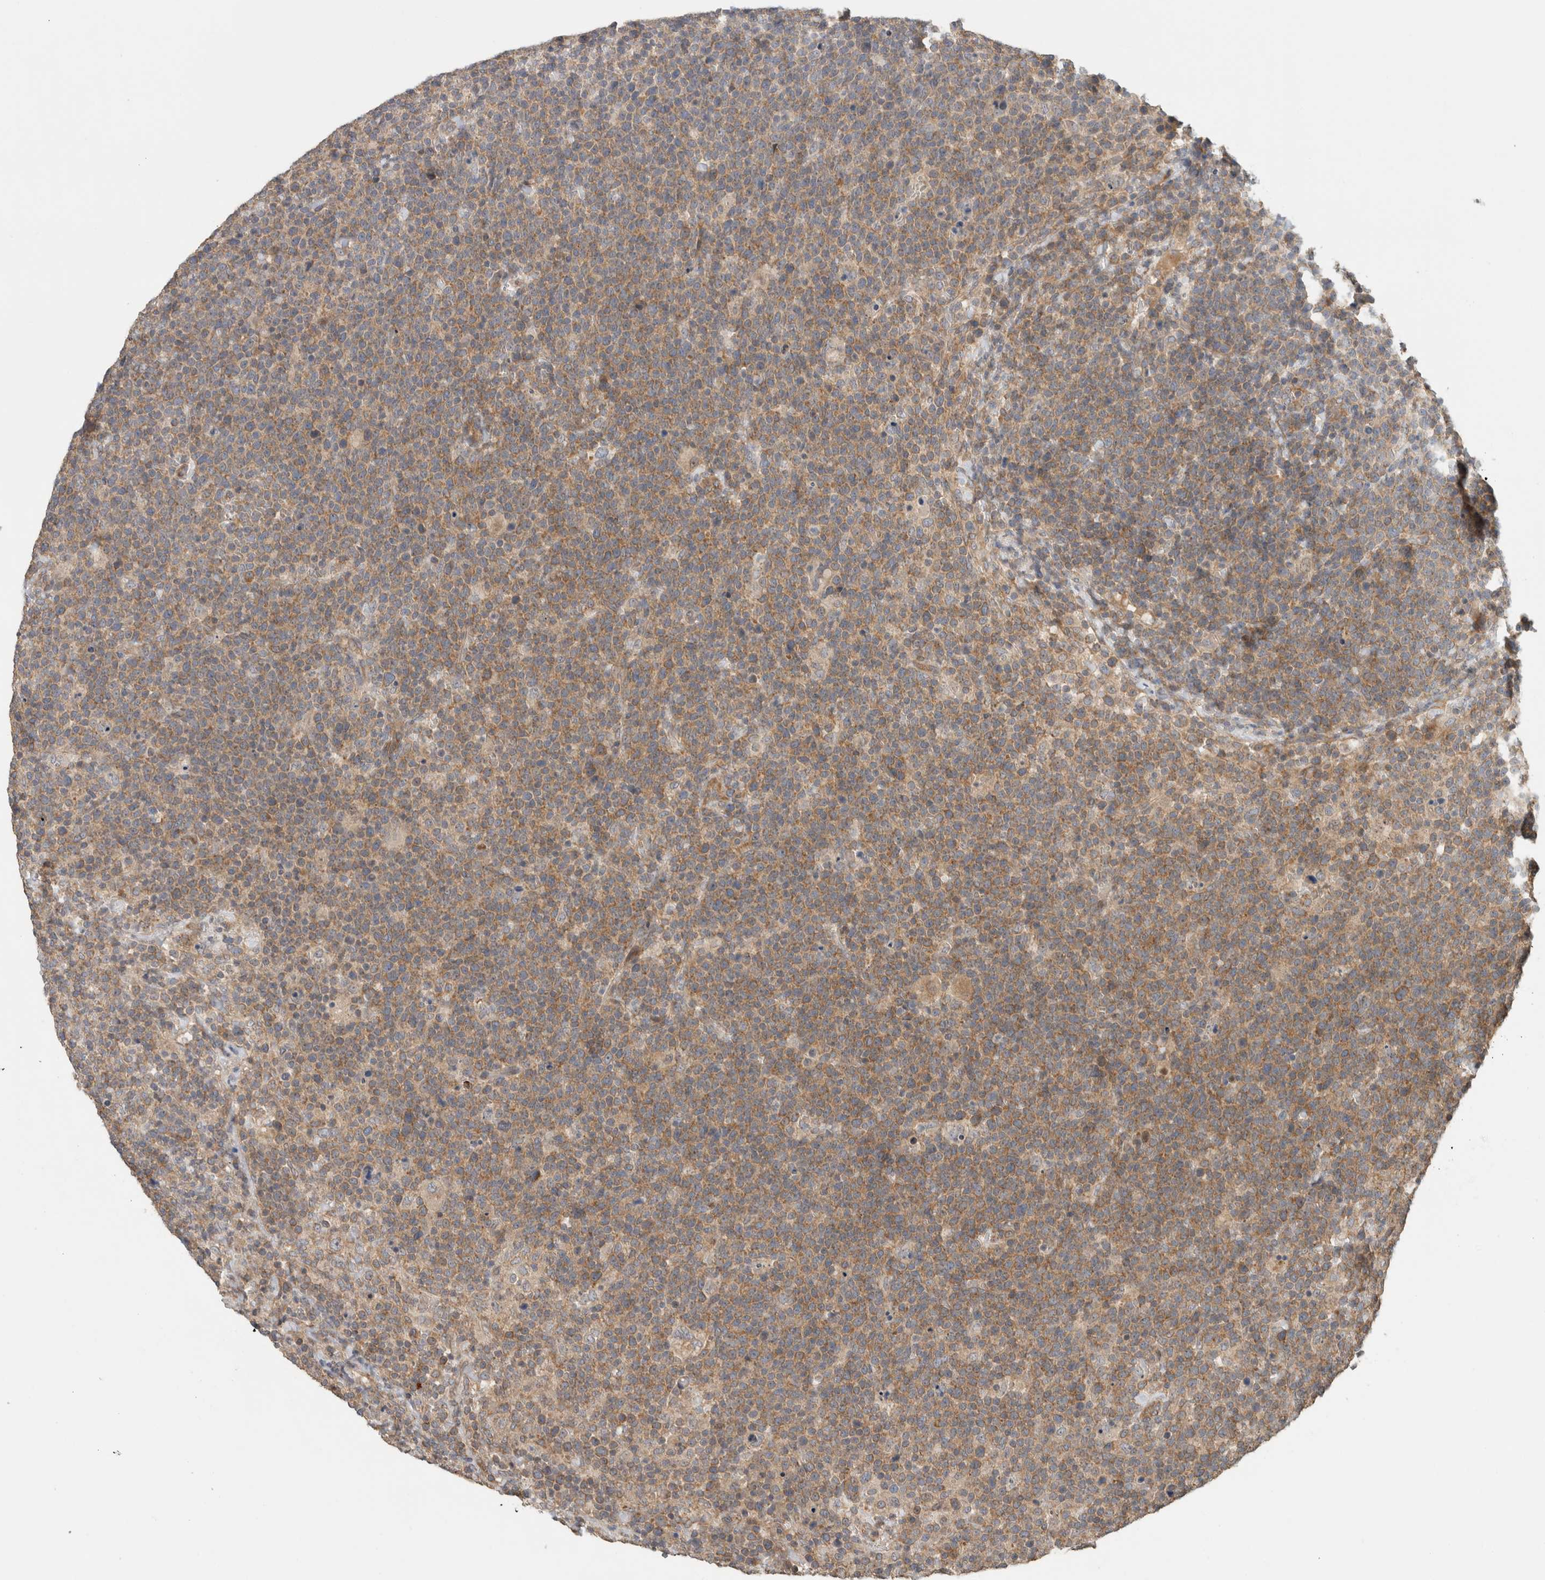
{"staining": {"intensity": "moderate", "quantity": ">75%", "location": "cytoplasmic/membranous"}, "tissue": "lymphoma", "cell_type": "Tumor cells", "image_type": "cancer", "snomed": [{"axis": "morphology", "description": "Malignant lymphoma, non-Hodgkin's type, High grade"}, {"axis": "topography", "description": "Lymph node"}], "caption": "A medium amount of moderate cytoplasmic/membranous positivity is present in about >75% of tumor cells in high-grade malignant lymphoma, non-Hodgkin's type tissue. (Stains: DAB in brown, nuclei in blue, Microscopy: brightfield microscopy at high magnification).", "gene": "PUM1", "patient": {"sex": "male", "age": 61}}